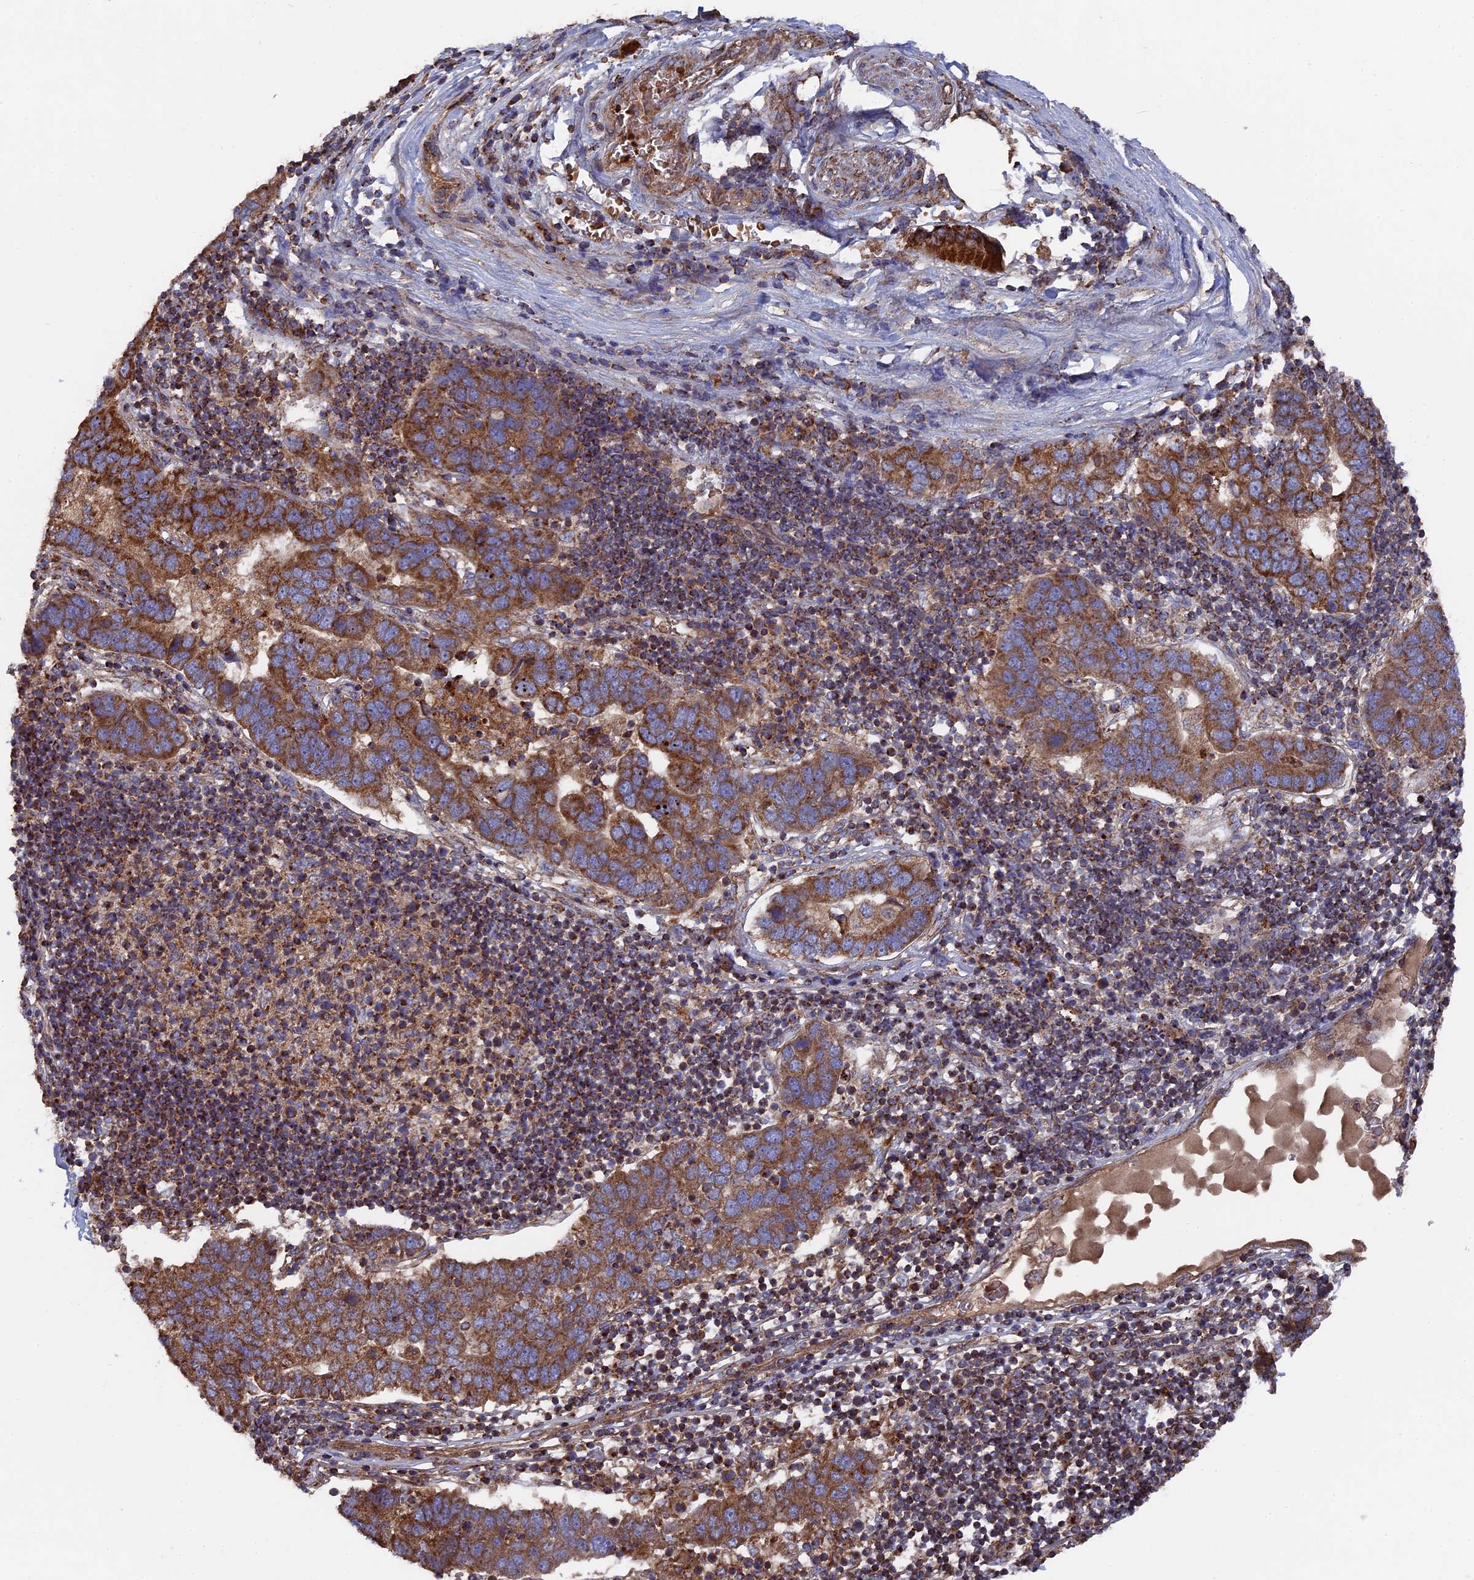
{"staining": {"intensity": "strong", "quantity": ">75%", "location": "cytoplasmic/membranous"}, "tissue": "pancreatic cancer", "cell_type": "Tumor cells", "image_type": "cancer", "snomed": [{"axis": "morphology", "description": "Adenocarcinoma, NOS"}, {"axis": "topography", "description": "Pancreas"}], "caption": "A brown stain labels strong cytoplasmic/membranous expression of a protein in pancreatic adenocarcinoma tumor cells.", "gene": "TELO2", "patient": {"sex": "female", "age": 61}}